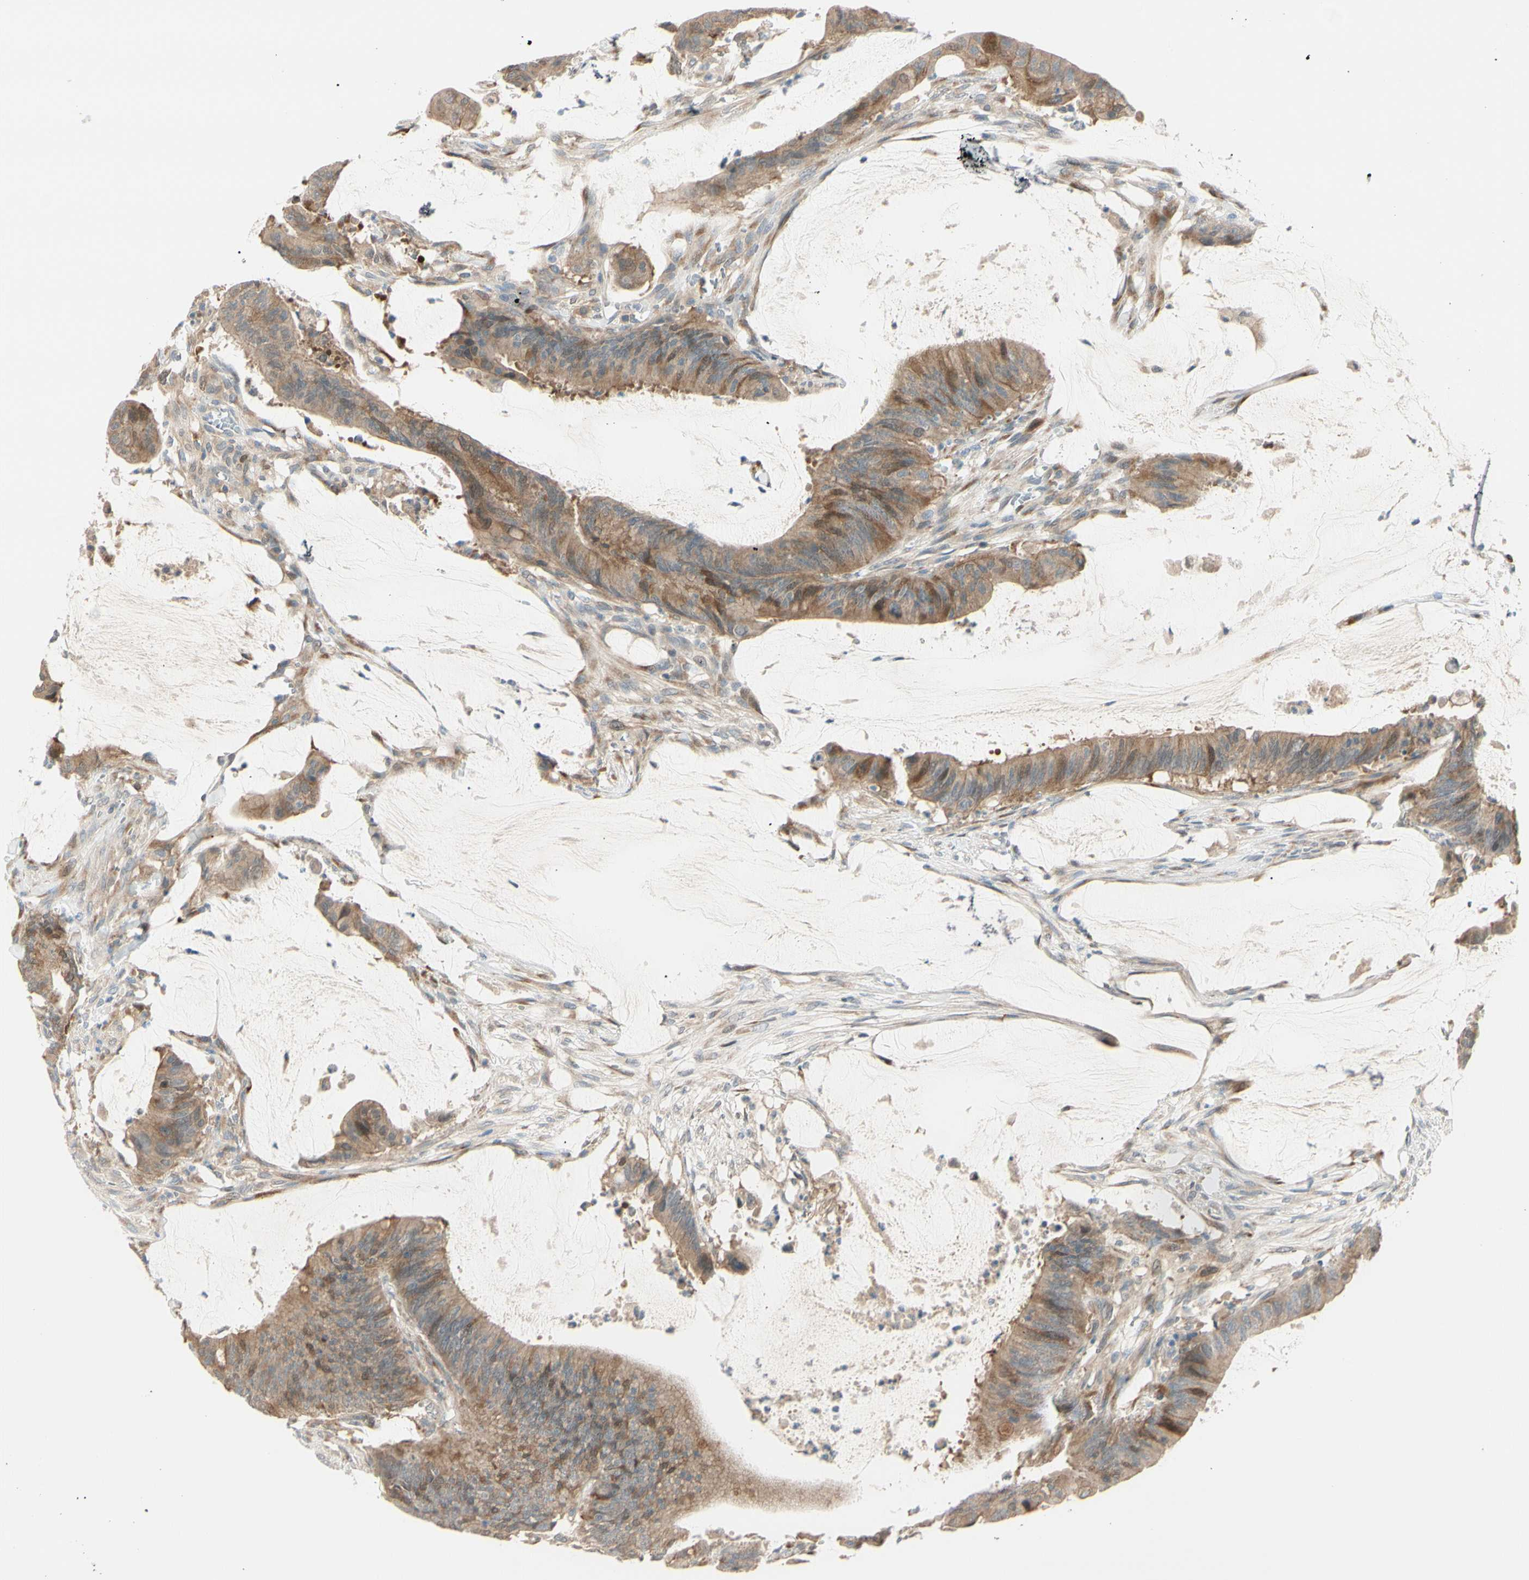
{"staining": {"intensity": "moderate", "quantity": ">75%", "location": "cytoplasmic/membranous"}, "tissue": "colorectal cancer", "cell_type": "Tumor cells", "image_type": "cancer", "snomed": [{"axis": "morphology", "description": "Adenocarcinoma, NOS"}, {"axis": "topography", "description": "Rectum"}], "caption": "DAB (3,3'-diaminobenzidine) immunohistochemical staining of human colorectal cancer displays moderate cytoplasmic/membranous protein positivity in approximately >75% of tumor cells.", "gene": "PTTG1", "patient": {"sex": "female", "age": 66}}